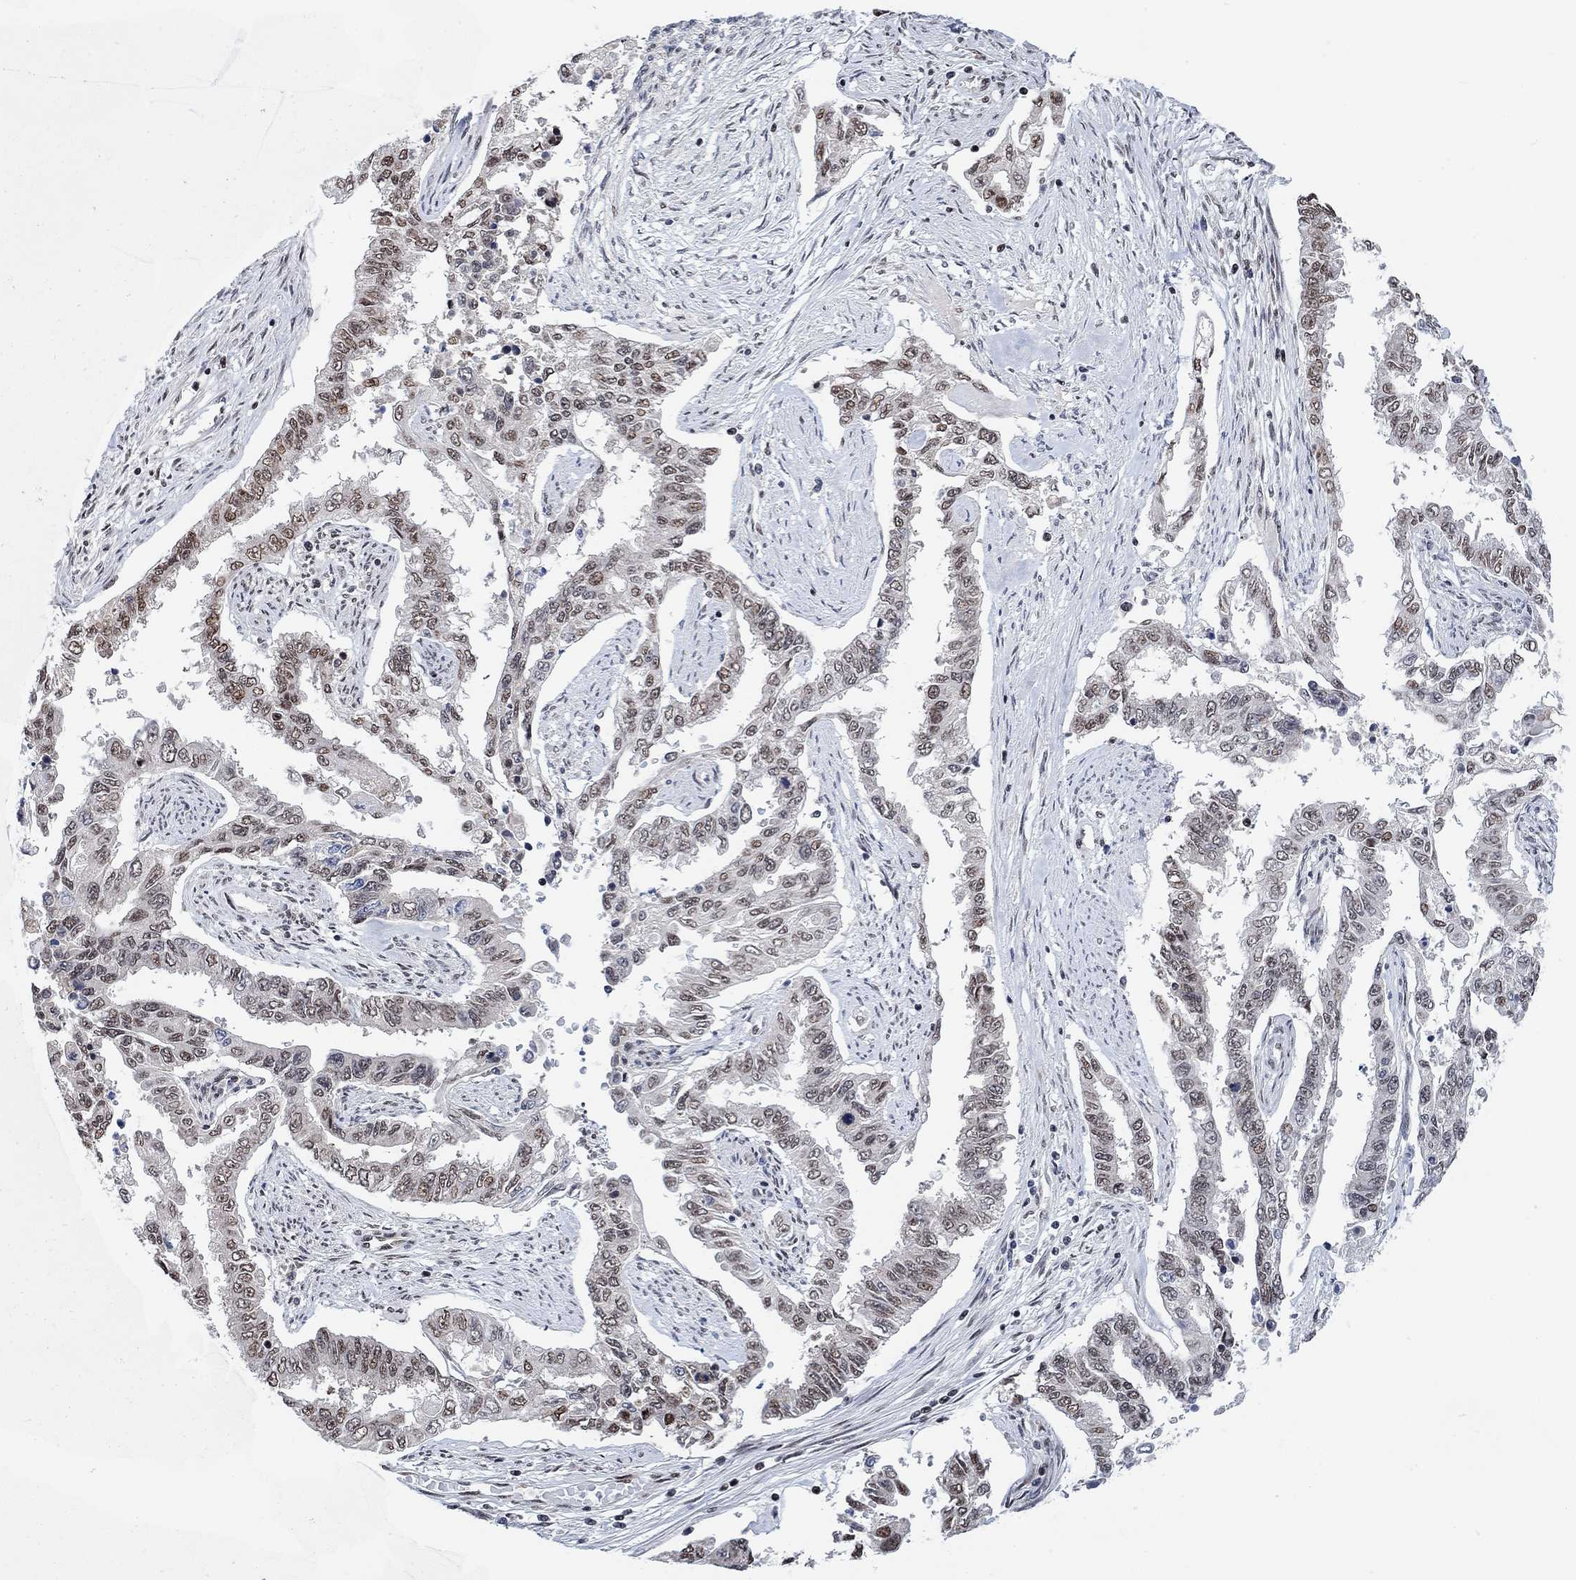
{"staining": {"intensity": "moderate", "quantity": "<25%", "location": "nuclear"}, "tissue": "endometrial cancer", "cell_type": "Tumor cells", "image_type": "cancer", "snomed": [{"axis": "morphology", "description": "Adenocarcinoma, NOS"}, {"axis": "topography", "description": "Uterus"}], "caption": "Protein staining exhibits moderate nuclear positivity in approximately <25% of tumor cells in endometrial cancer.", "gene": "USP39", "patient": {"sex": "female", "age": 59}}